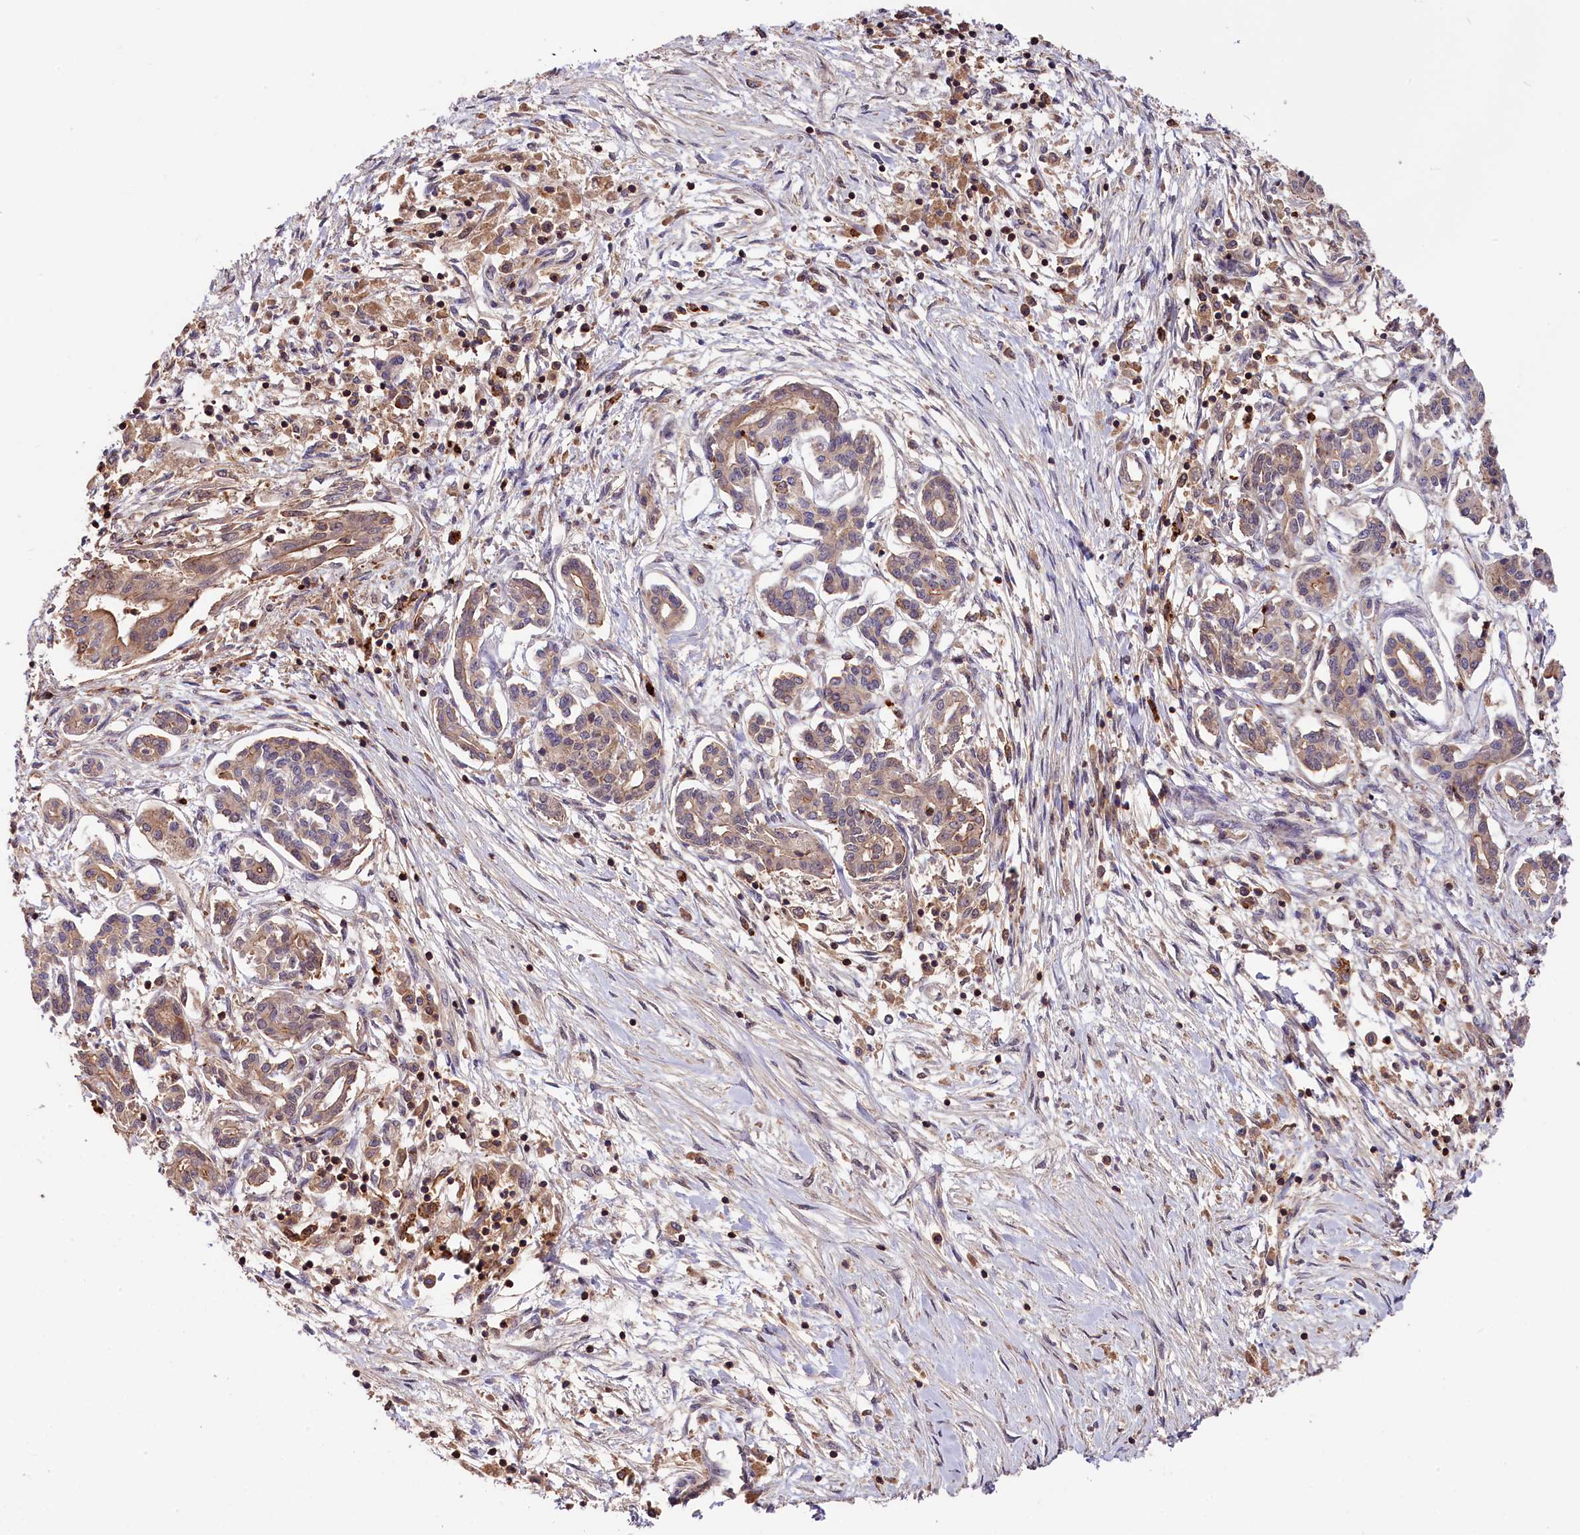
{"staining": {"intensity": "weak", "quantity": "25%-75%", "location": "cytoplasmic/membranous"}, "tissue": "pancreatic cancer", "cell_type": "Tumor cells", "image_type": "cancer", "snomed": [{"axis": "morphology", "description": "Adenocarcinoma, NOS"}, {"axis": "topography", "description": "Pancreas"}], "caption": "Immunohistochemical staining of human pancreatic cancer (adenocarcinoma) displays weak cytoplasmic/membranous protein expression in about 25%-75% of tumor cells.", "gene": "SKIDA1", "patient": {"sex": "female", "age": 50}}